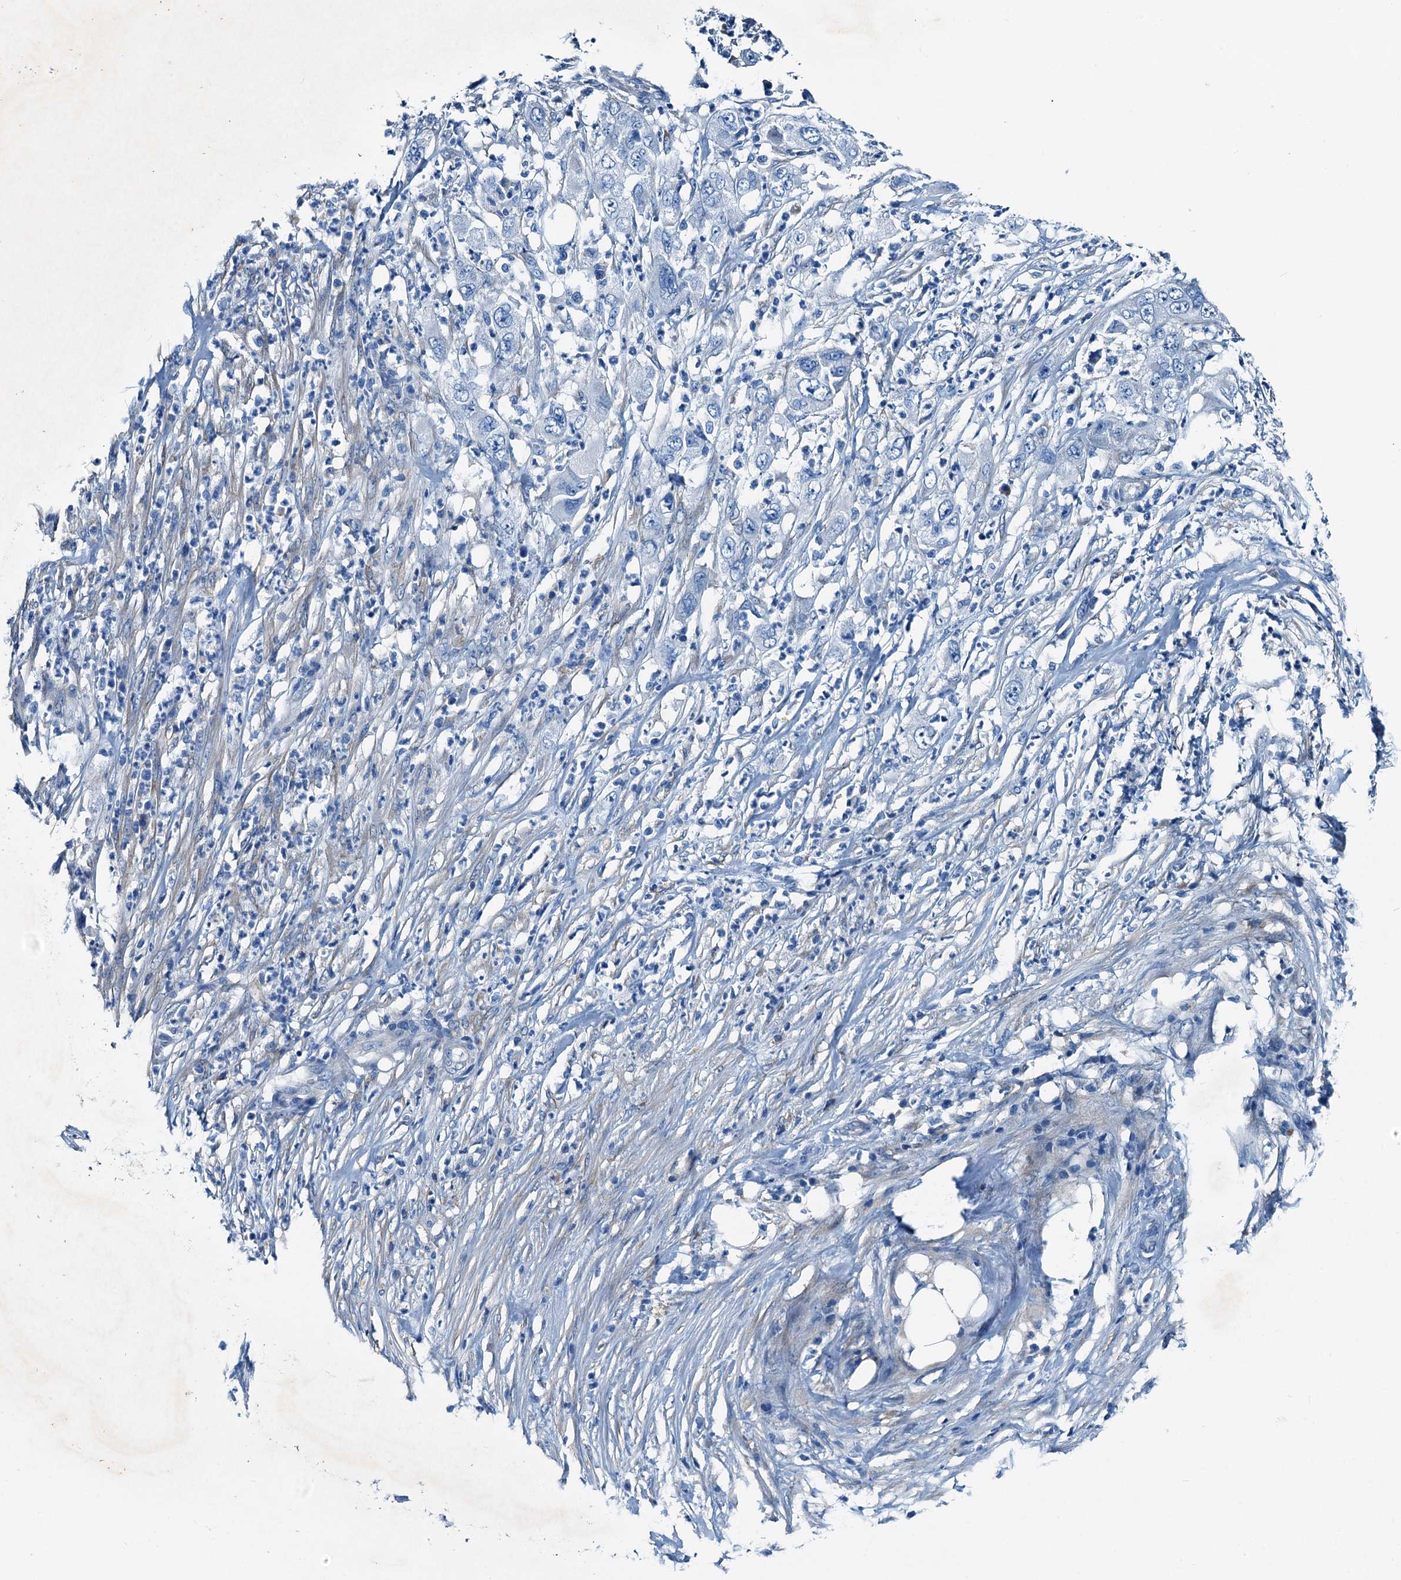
{"staining": {"intensity": "negative", "quantity": "none", "location": "none"}, "tissue": "pancreatic cancer", "cell_type": "Tumor cells", "image_type": "cancer", "snomed": [{"axis": "morphology", "description": "Adenocarcinoma, NOS"}, {"axis": "topography", "description": "Pancreas"}], "caption": "Tumor cells show no significant positivity in adenocarcinoma (pancreatic).", "gene": "RAB3IL1", "patient": {"sex": "female", "age": 78}}